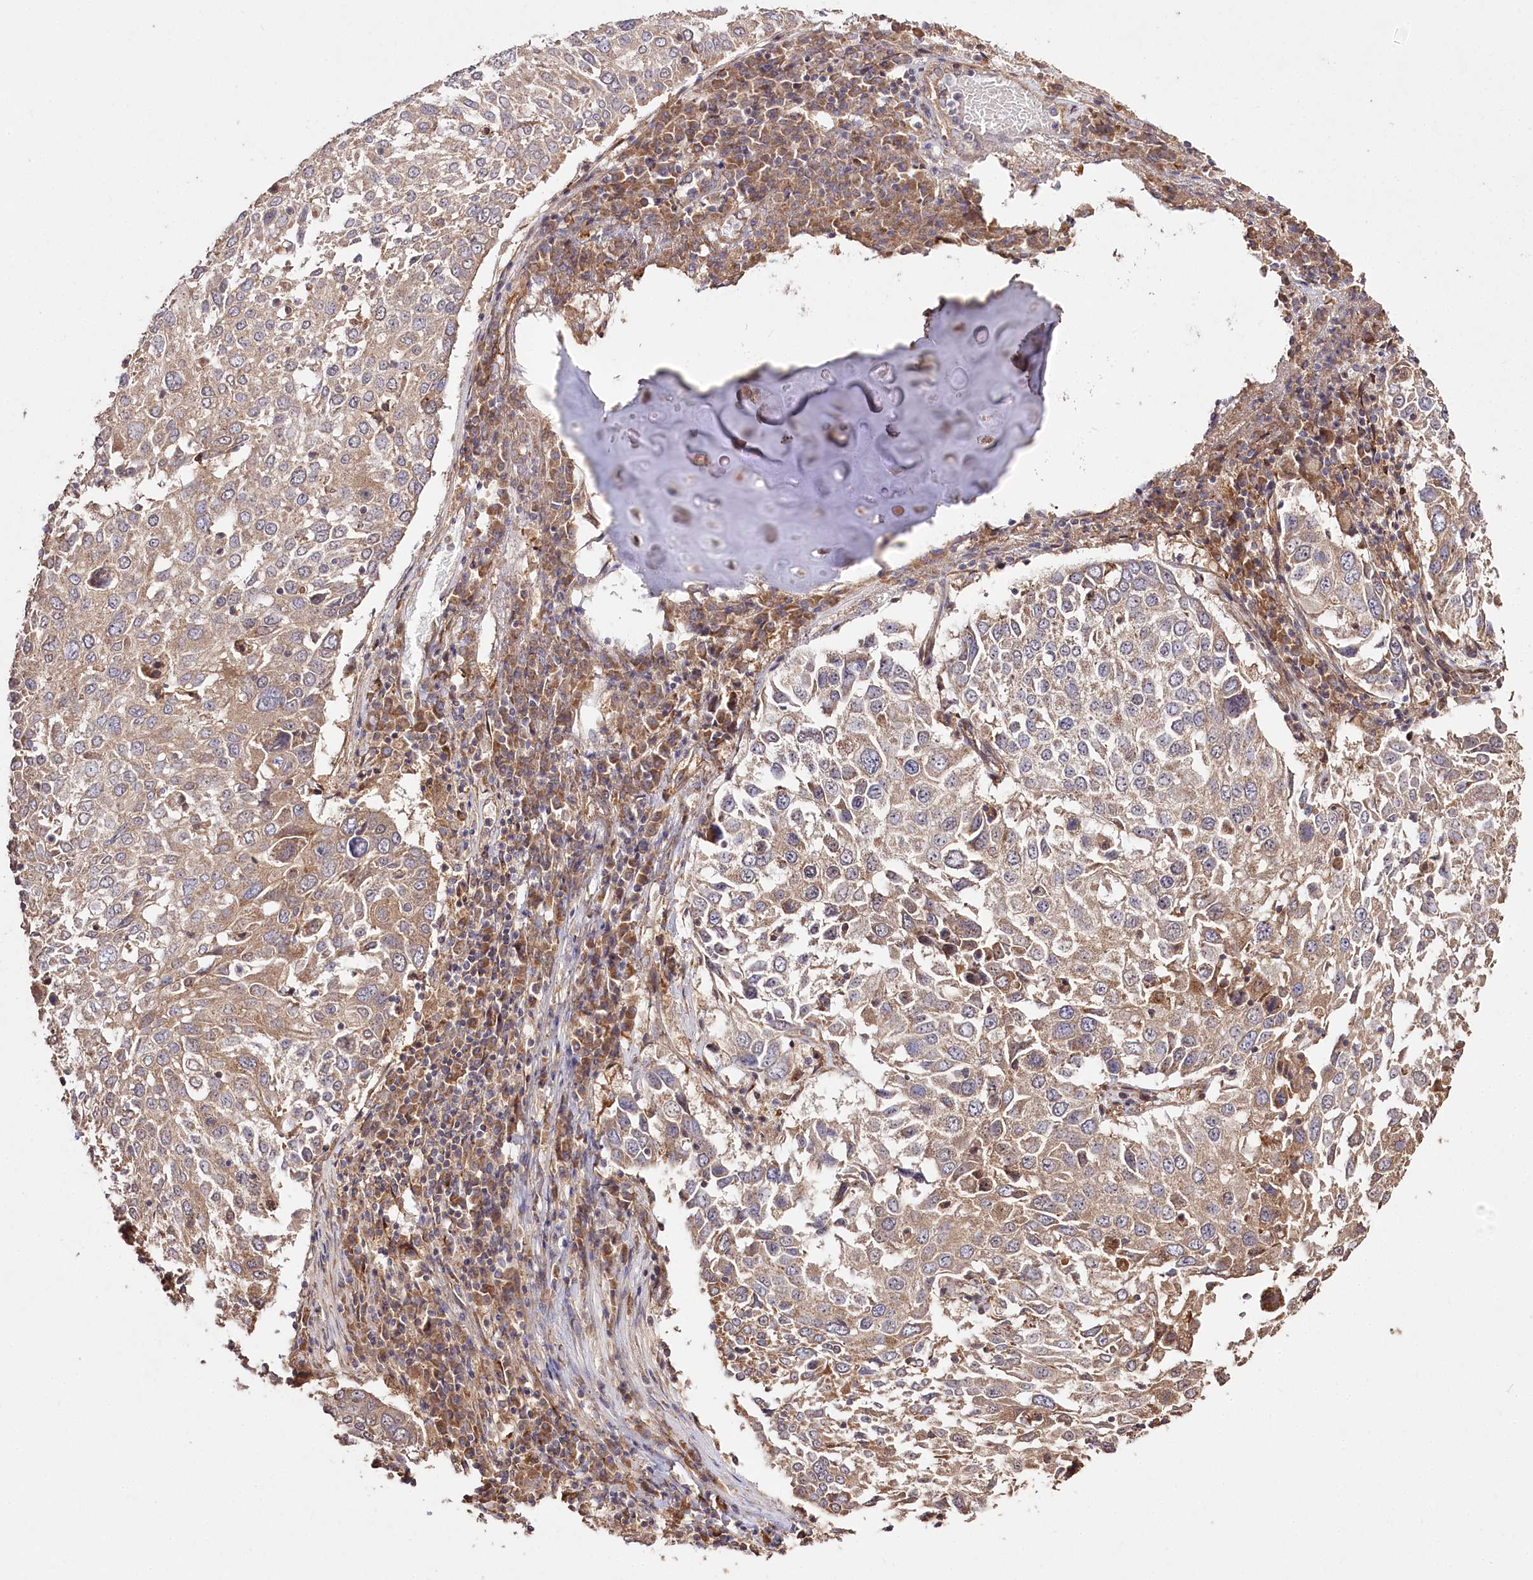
{"staining": {"intensity": "weak", "quantity": ">75%", "location": "cytoplasmic/membranous"}, "tissue": "lung cancer", "cell_type": "Tumor cells", "image_type": "cancer", "snomed": [{"axis": "morphology", "description": "Squamous cell carcinoma, NOS"}, {"axis": "topography", "description": "Lung"}], "caption": "High-power microscopy captured an IHC image of squamous cell carcinoma (lung), revealing weak cytoplasmic/membranous staining in approximately >75% of tumor cells.", "gene": "PRSS53", "patient": {"sex": "male", "age": 65}}